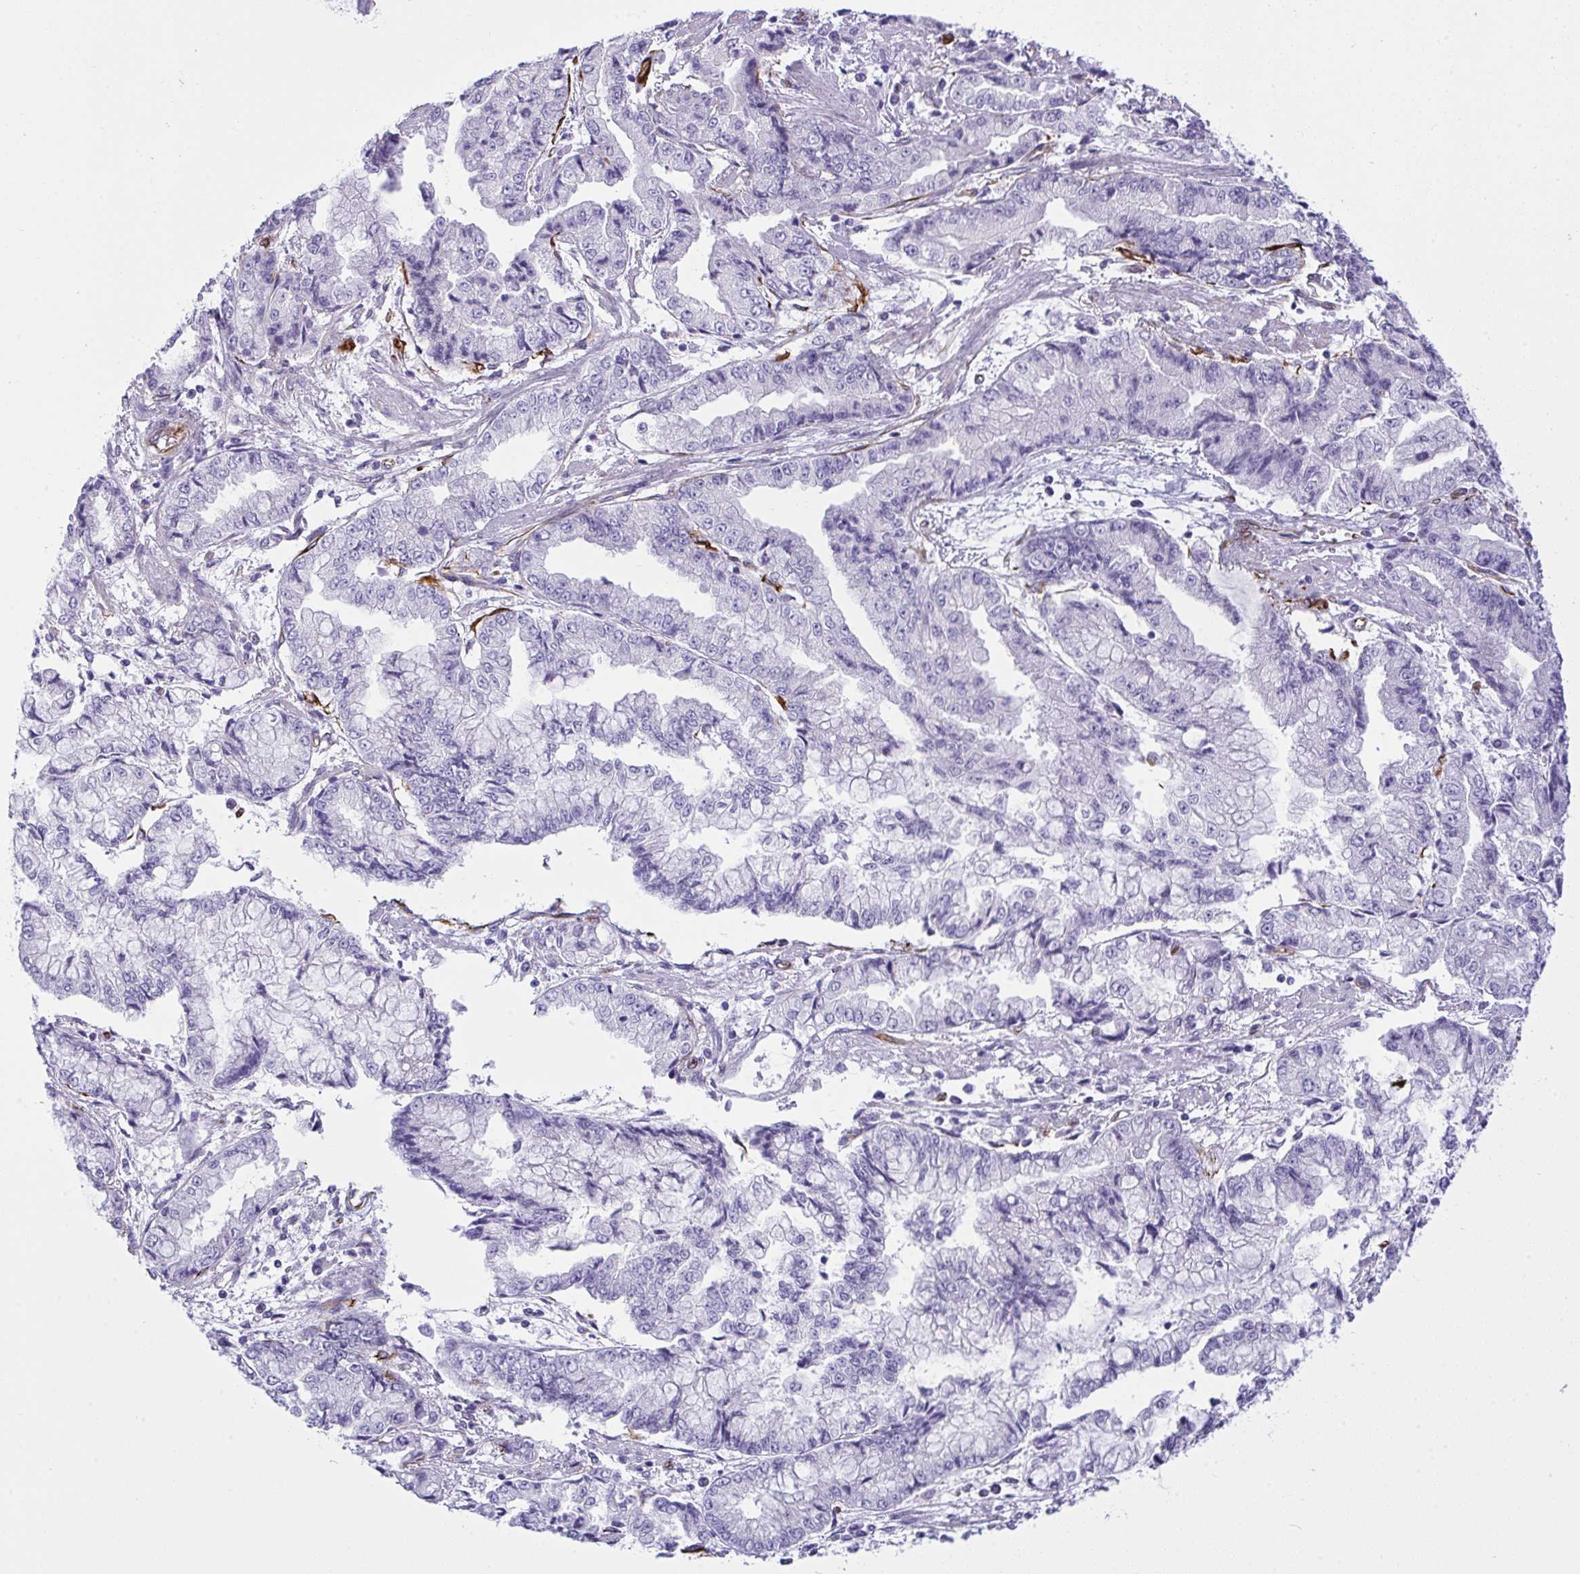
{"staining": {"intensity": "negative", "quantity": "none", "location": "none"}, "tissue": "stomach cancer", "cell_type": "Tumor cells", "image_type": "cancer", "snomed": [{"axis": "morphology", "description": "Adenocarcinoma, NOS"}, {"axis": "topography", "description": "Stomach, upper"}], "caption": "Tumor cells are negative for protein expression in human stomach adenocarcinoma.", "gene": "SLC35B1", "patient": {"sex": "female", "age": 74}}